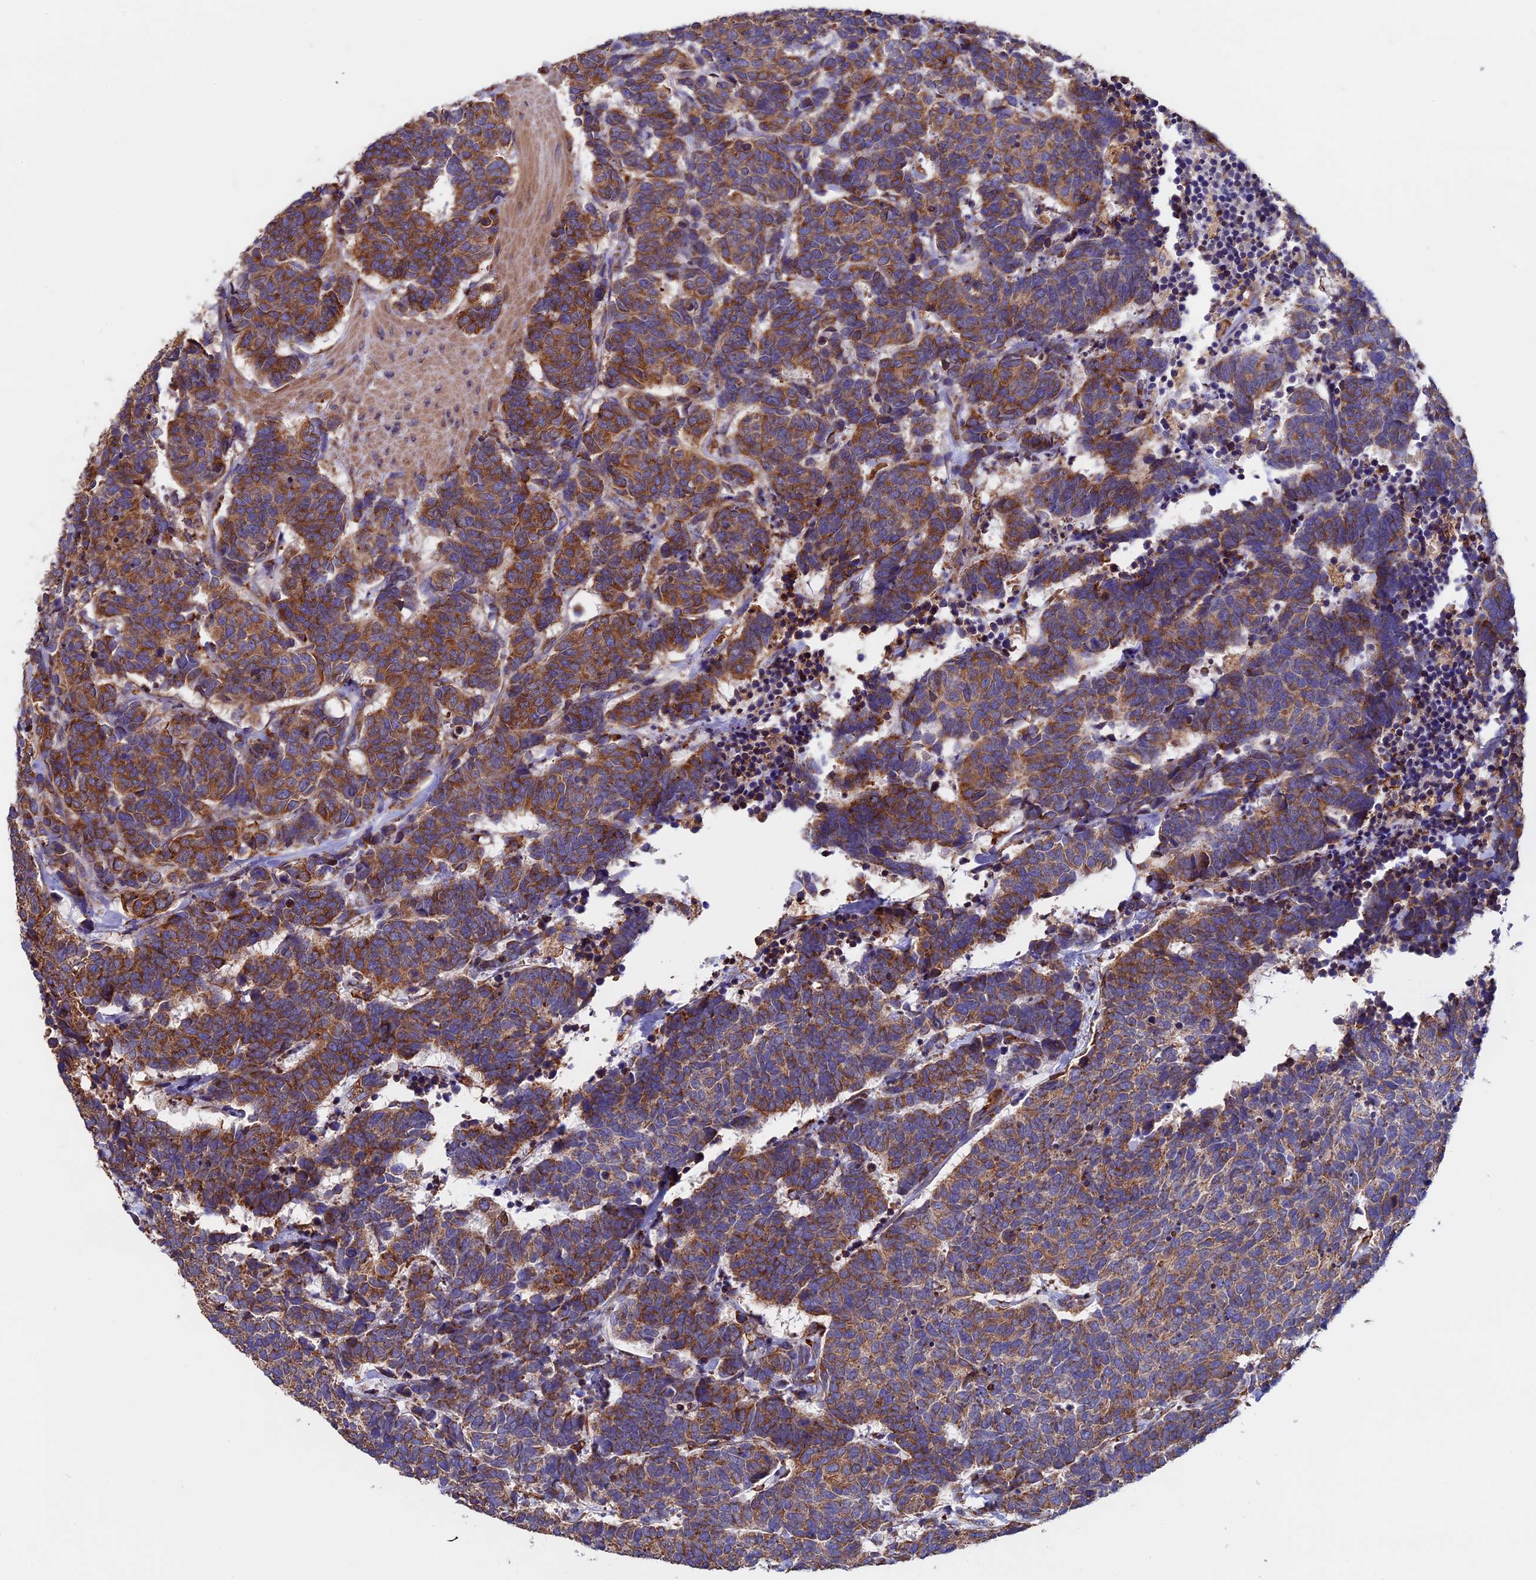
{"staining": {"intensity": "strong", "quantity": "25%-75%", "location": "cytoplasmic/membranous"}, "tissue": "carcinoid", "cell_type": "Tumor cells", "image_type": "cancer", "snomed": [{"axis": "morphology", "description": "Carcinoma, NOS"}, {"axis": "morphology", "description": "Carcinoid, malignant, NOS"}, {"axis": "topography", "description": "Urinary bladder"}], "caption": "Immunohistochemistry (IHC) of carcinoid (malignant) demonstrates high levels of strong cytoplasmic/membranous staining in about 25%-75% of tumor cells.", "gene": "BTBD3", "patient": {"sex": "male", "age": 57}}